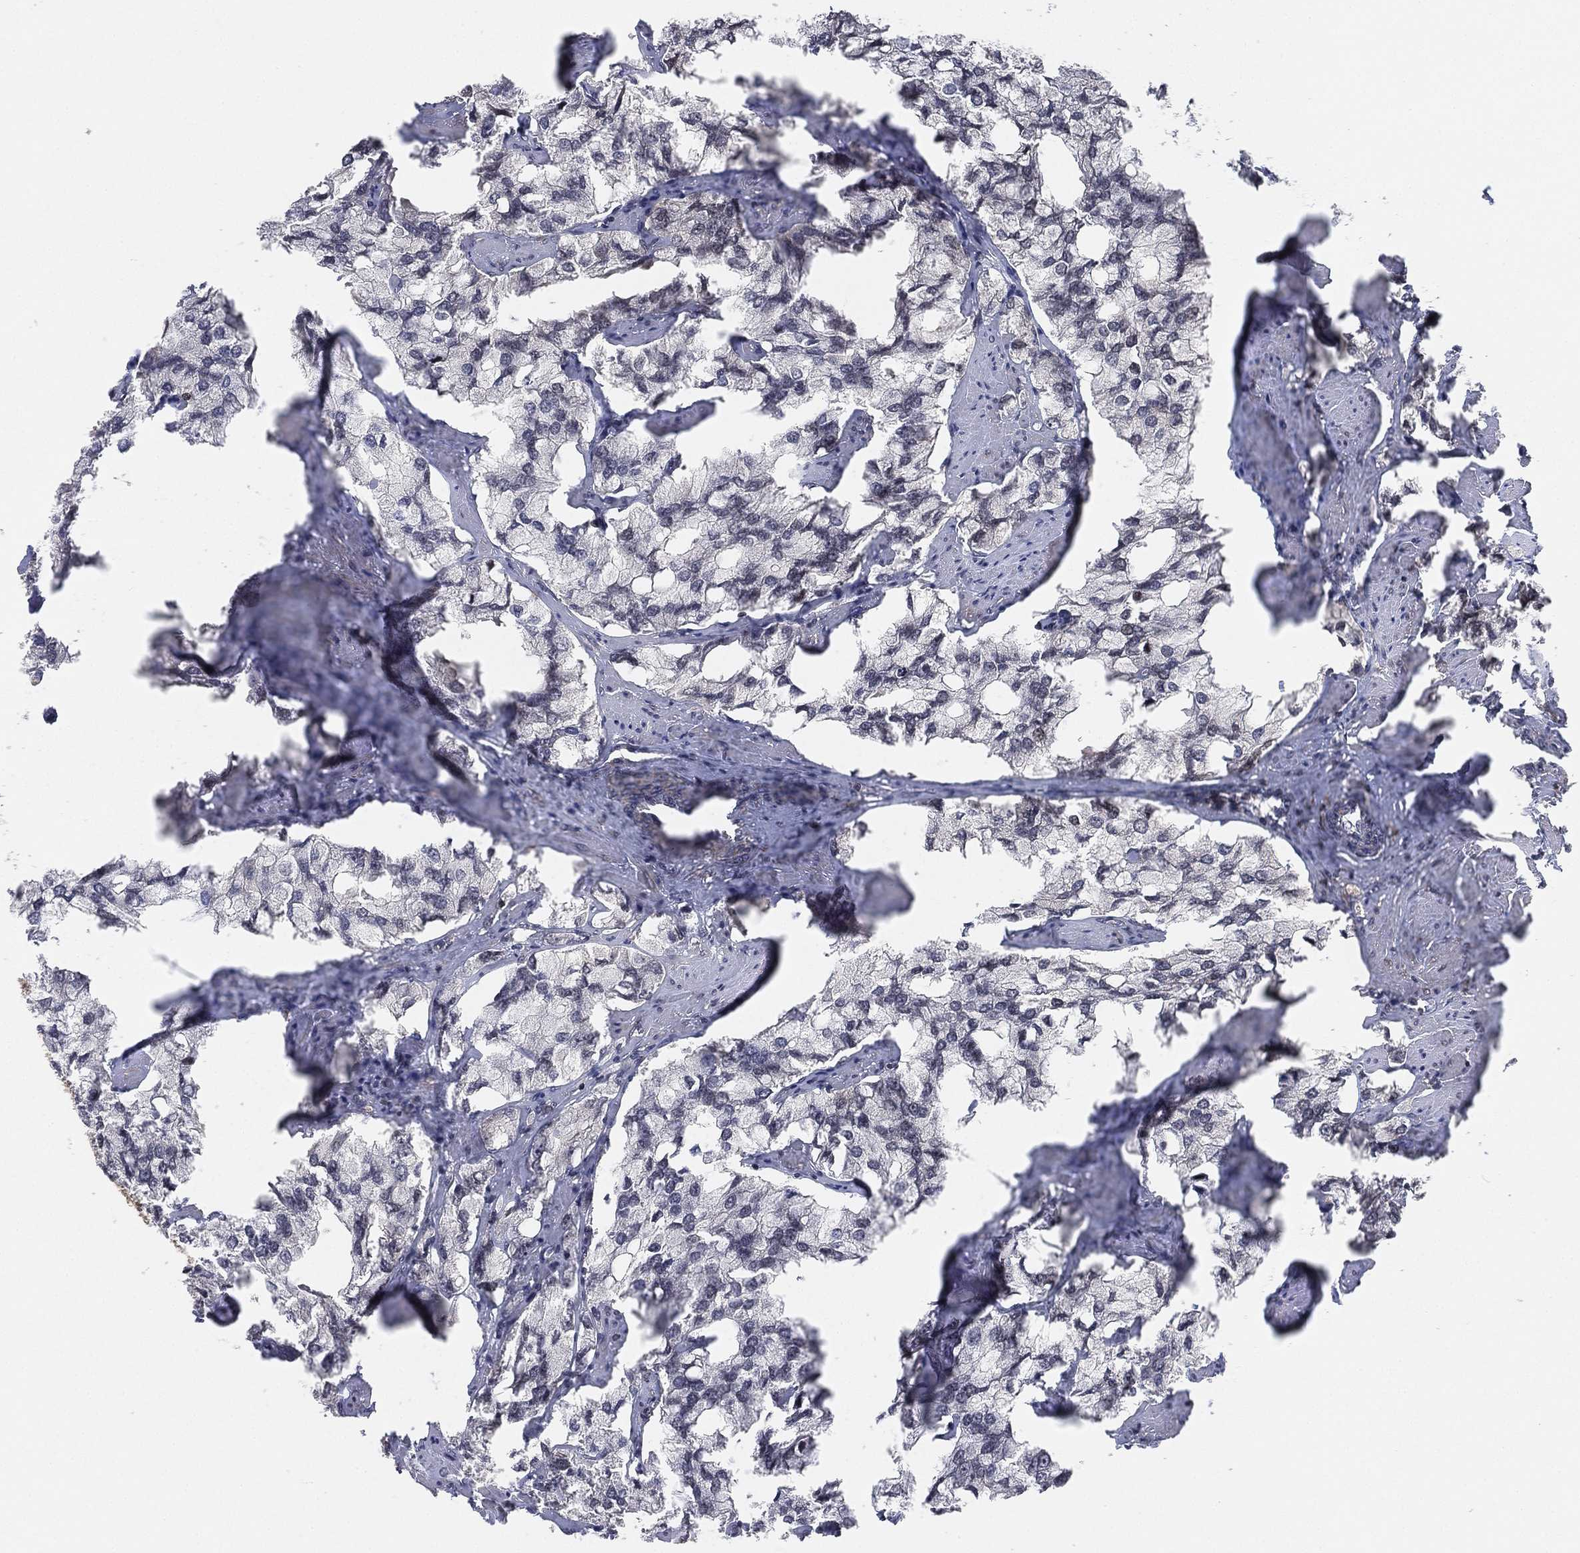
{"staining": {"intensity": "moderate", "quantity": "25%-75%", "location": "nuclear"}, "tissue": "prostate cancer", "cell_type": "Tumor cells", "image_type": "cancer", "snomed": [{"axis": "morphology", "description": "Adenocarcinoma, NOS"}, {"axis": "topography", "description": "Prostate and seminal vesicle, NOS"}, {"axis": "topography", "description": "Prostate"}], "caption": "Brown immunohistochemical staining in human prostate adenocarcinoma demonstrates moderate nuclear positivity in approximately 25%-75% of tumor cells. (brown staining indicates protein expression, while blue staining denotes nuclei).", "gene": "RSRC2", "patient": {"sex": "male", "age": 64}}